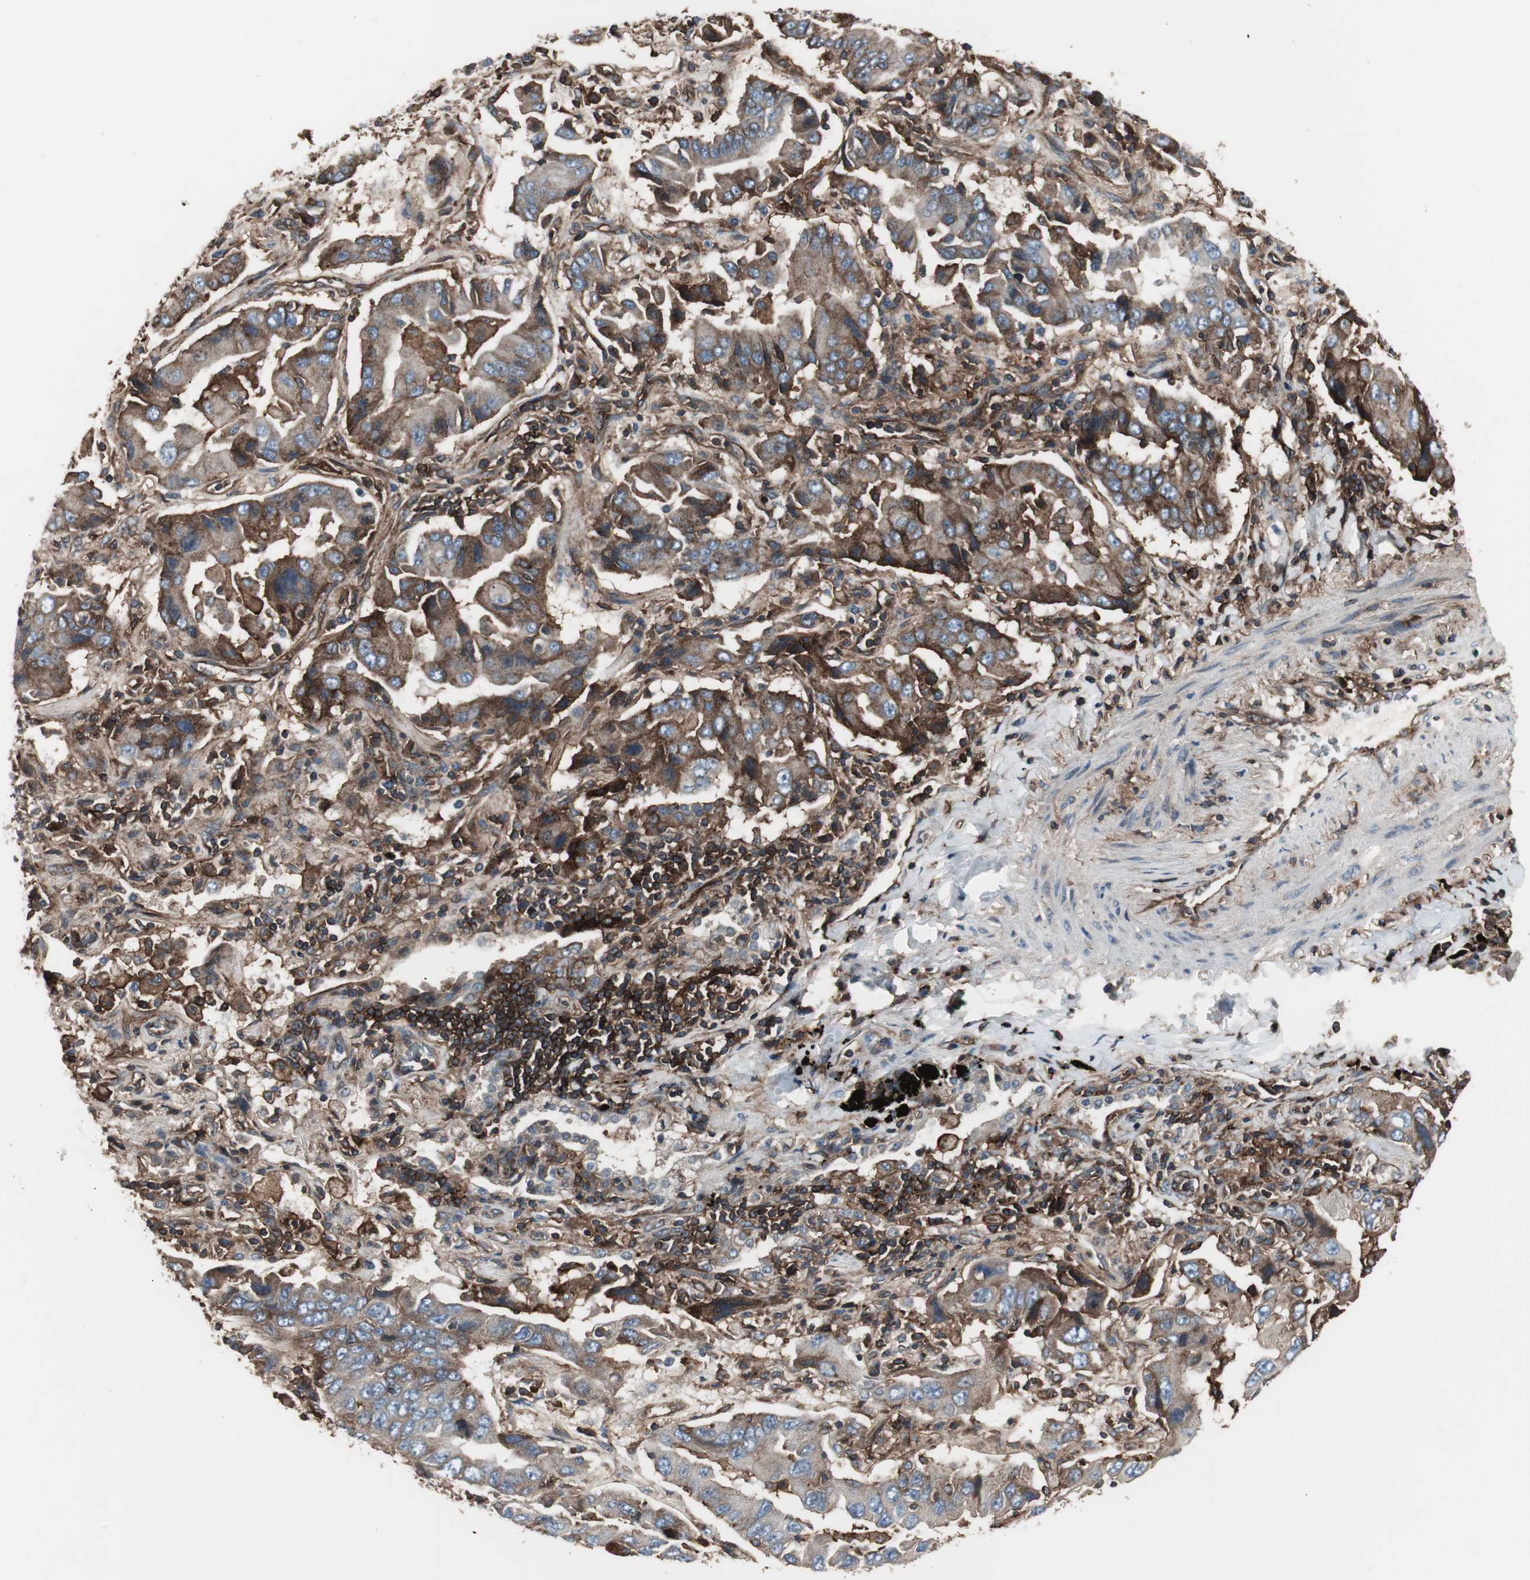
{"staining": {"intensity": "strong", "quantity": ">75%", "location": "cytoplasmic/membranous"}, "tissue": "lung cancer", "cell_type": "Tumor cells", "image_type": "cancer", "snomed": [{"axis": "morphology", "description": "Adenocarcinoma, NOS"}, {"axis": "topography", "description": "Lung"}], "caption": "A micrograph of lung adenocarcinoma stained for a protein exhibits strong cytoplasmic/membranous brown staining in tumor cells.", "gene": "B2M", "patient": {"sex": "female", "age": 65}}